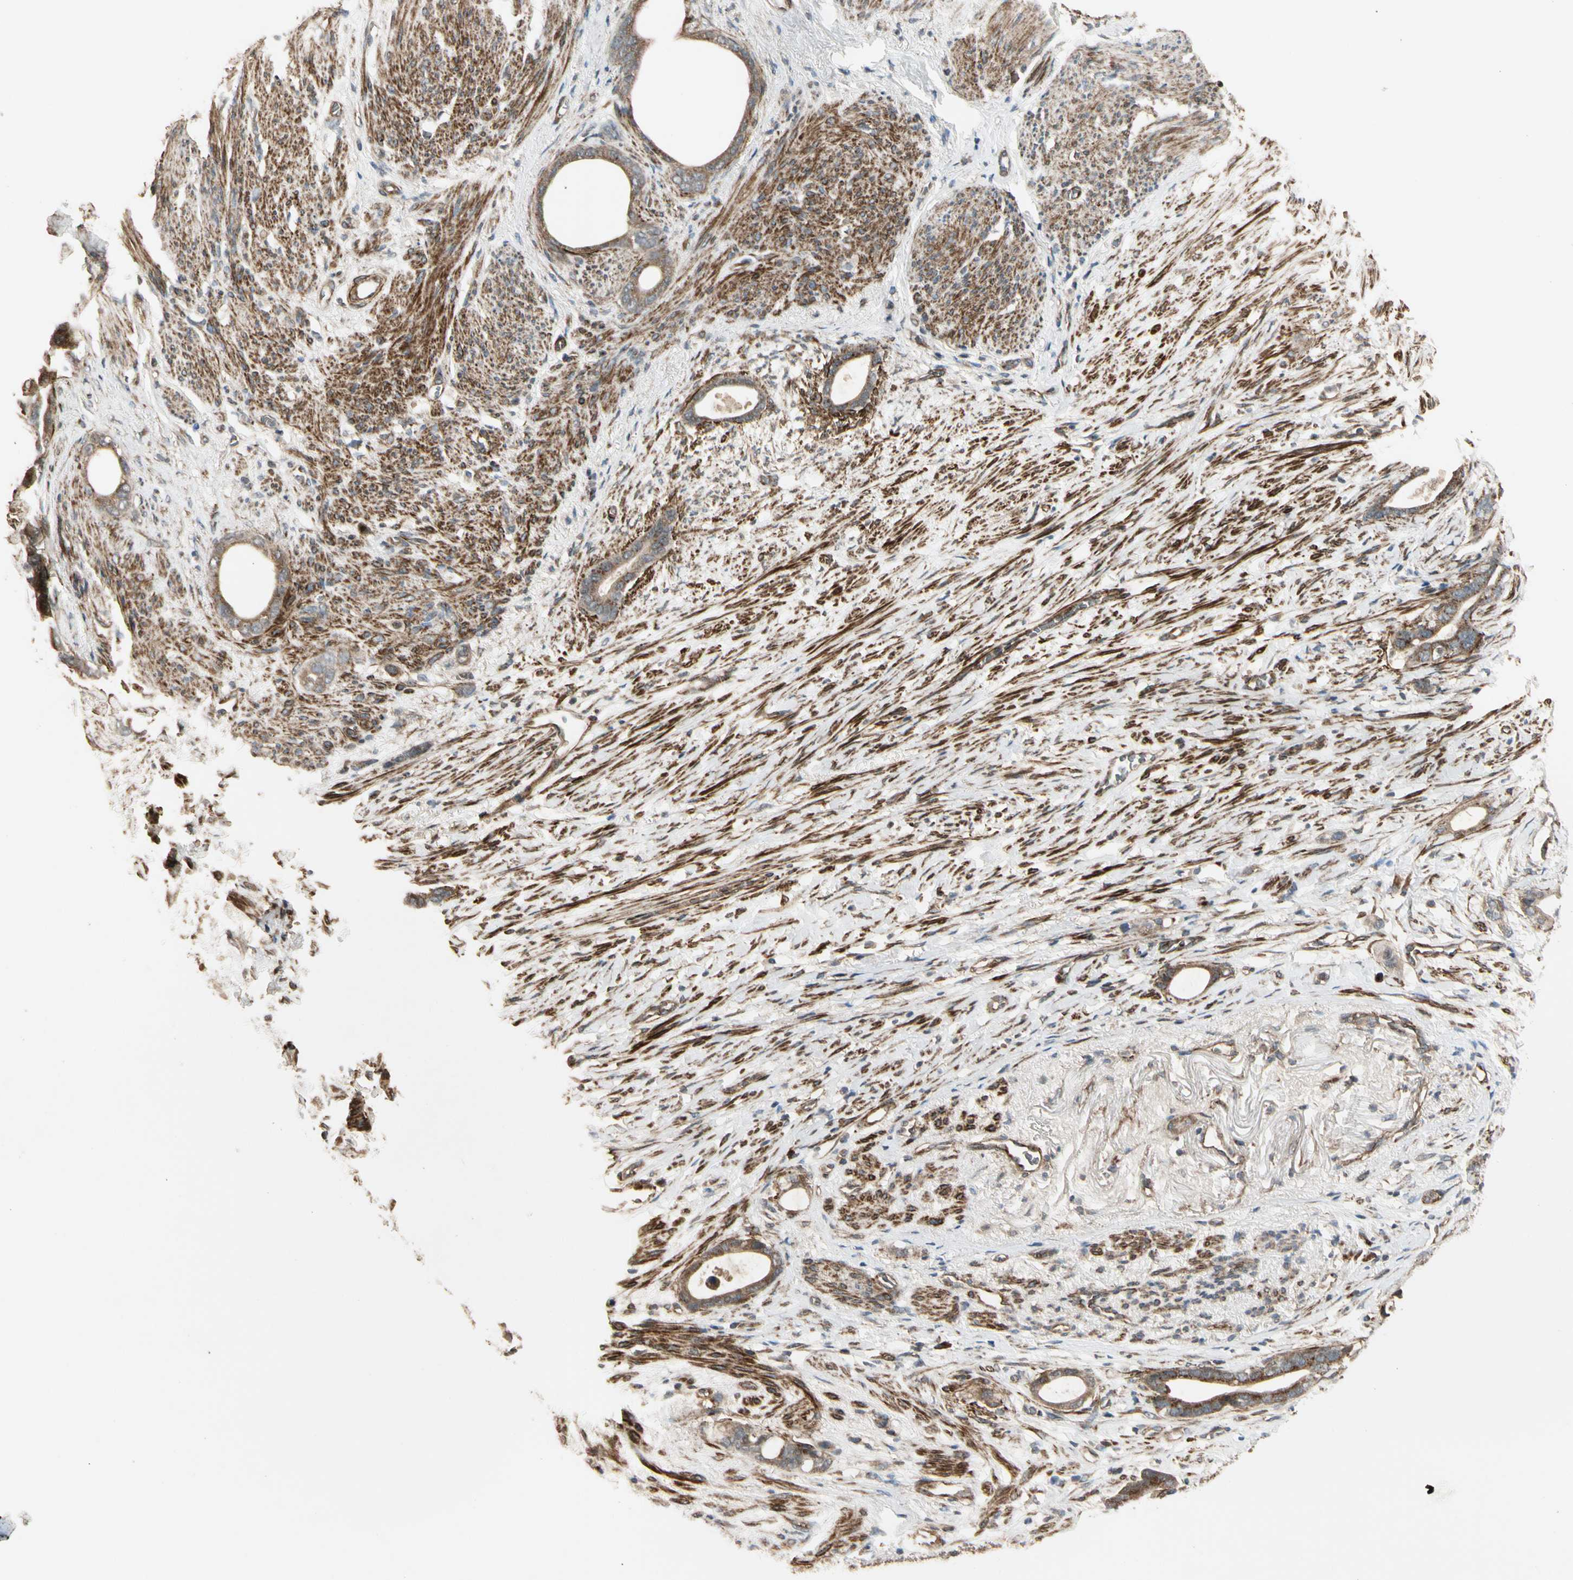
{"staining": {"intensity": "moderate", "quantity": ">75%", "location": "cytoplasmic/membranous"}, "tissue": "stomach cancer", "cell_type": "Tumor cells", "image_type": "cancer", "snomed": [{"axis": "morphology", "description": "Adenocarcinoma, NOS"}, {"axis": "topography", "description": "Stomach"}], "caption": "Protein positivity by immunohistochemistry reveals moderate cytoplasmic/membranous staining in about >75% of tumor cells in adenocarcinoma (stomach). (Stains: DAB in brown, nuclei in blue, Microscopy: brightfield microscopy at high magnification).", "gene": "GCK", "patient": {"sex": "female", "age": 75}}